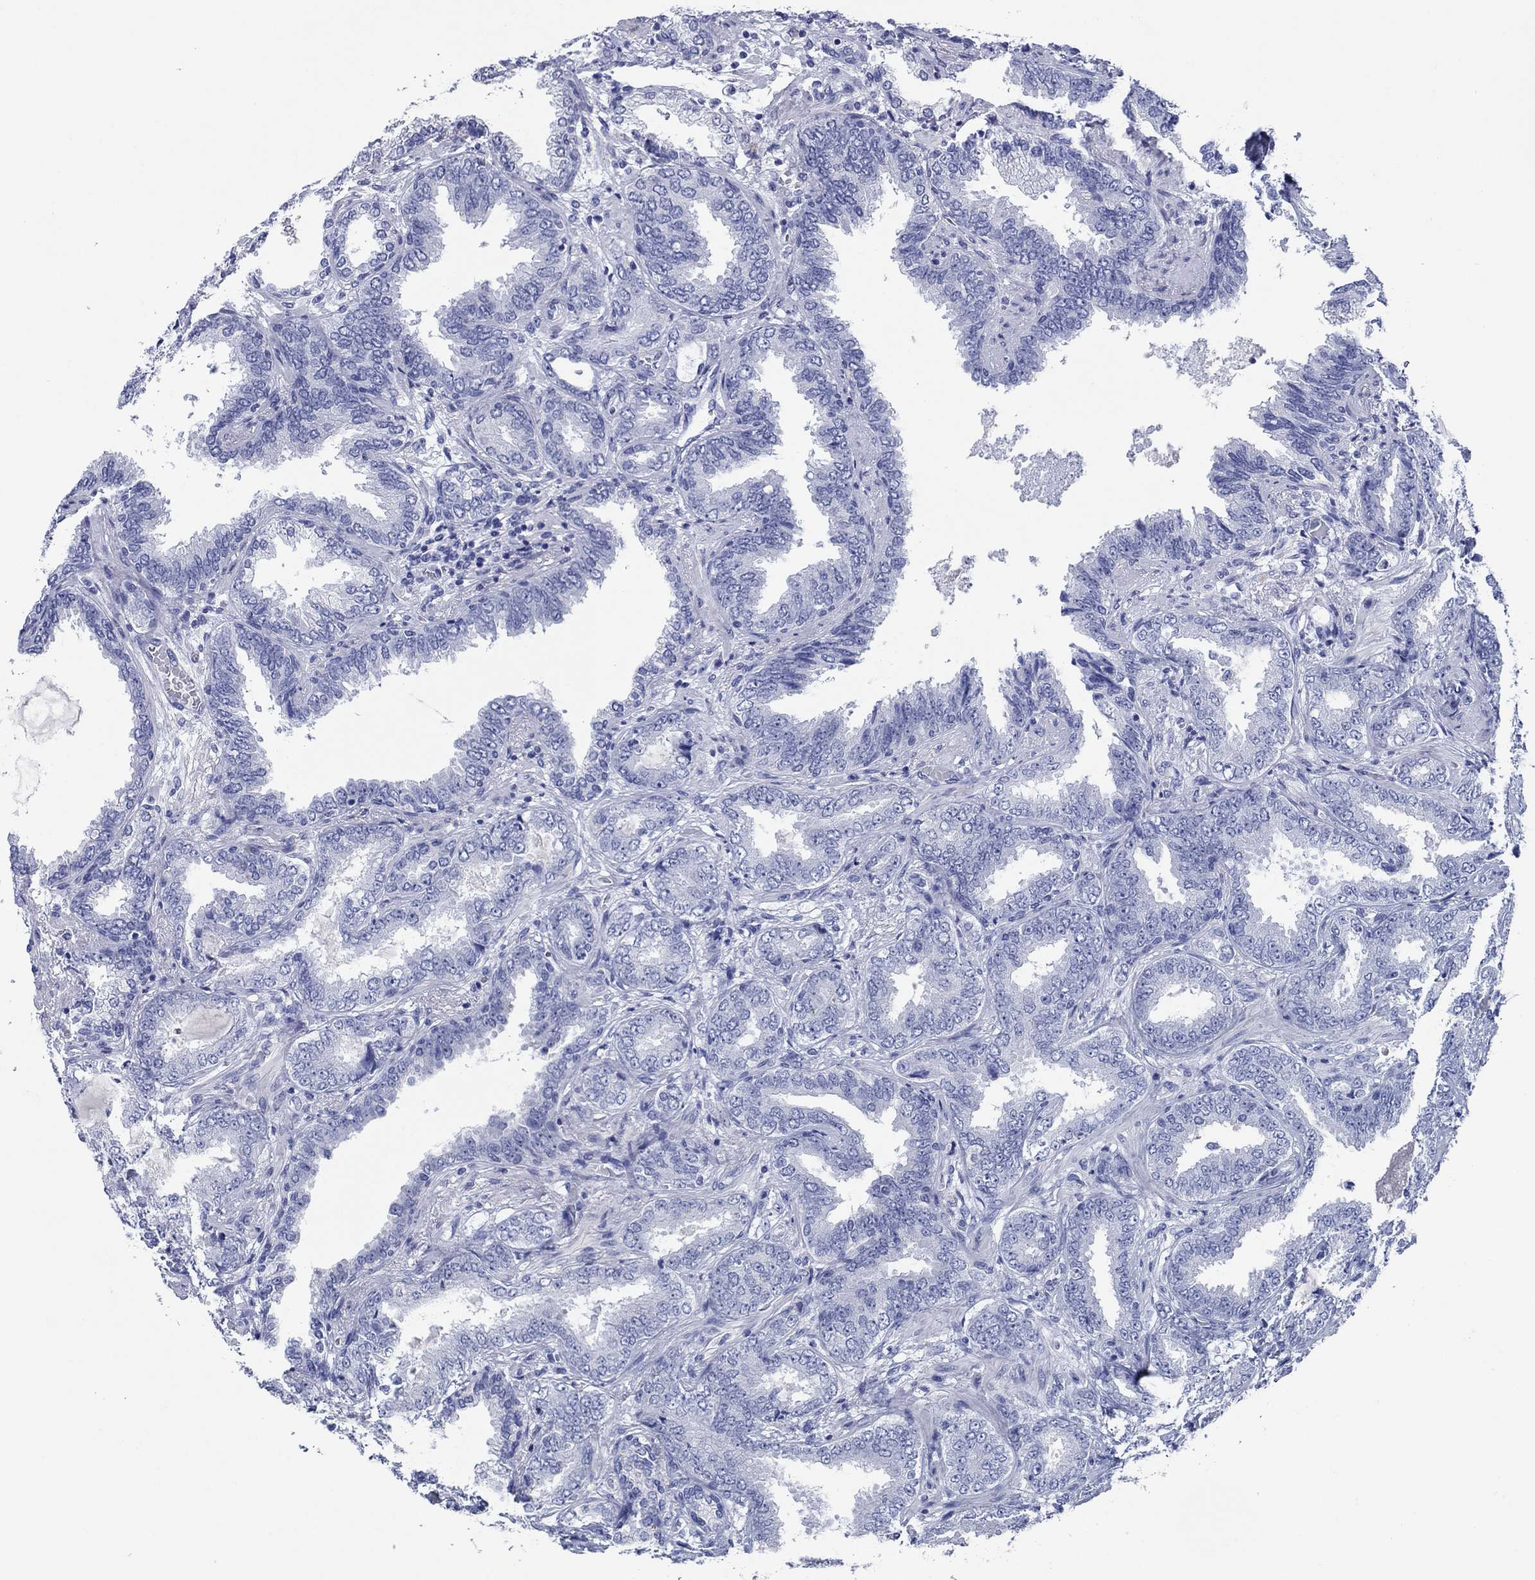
{"staining": {"intensity": "negative", "quantity": "none", "location": "none"}, "tissue": "prostate cancer", "cell_type": "Tumor cells", "image_type": "cancer", "snomed": [{"axis": "morphology", "description": "Adenocarcinoma, Low grade"}, {"axis": "topography", "description": "Prostate"}], "caption": "This histopathology image is of low-grade adenocarcinoma (prostate) stained with immunohistochemistry (IHC) to label a protein in brown with the nuclei are counter-stained blue. There is no staining in tumor cells.", "gene": "ATP4A", "patient": {"sex": "male", "age": 68}}